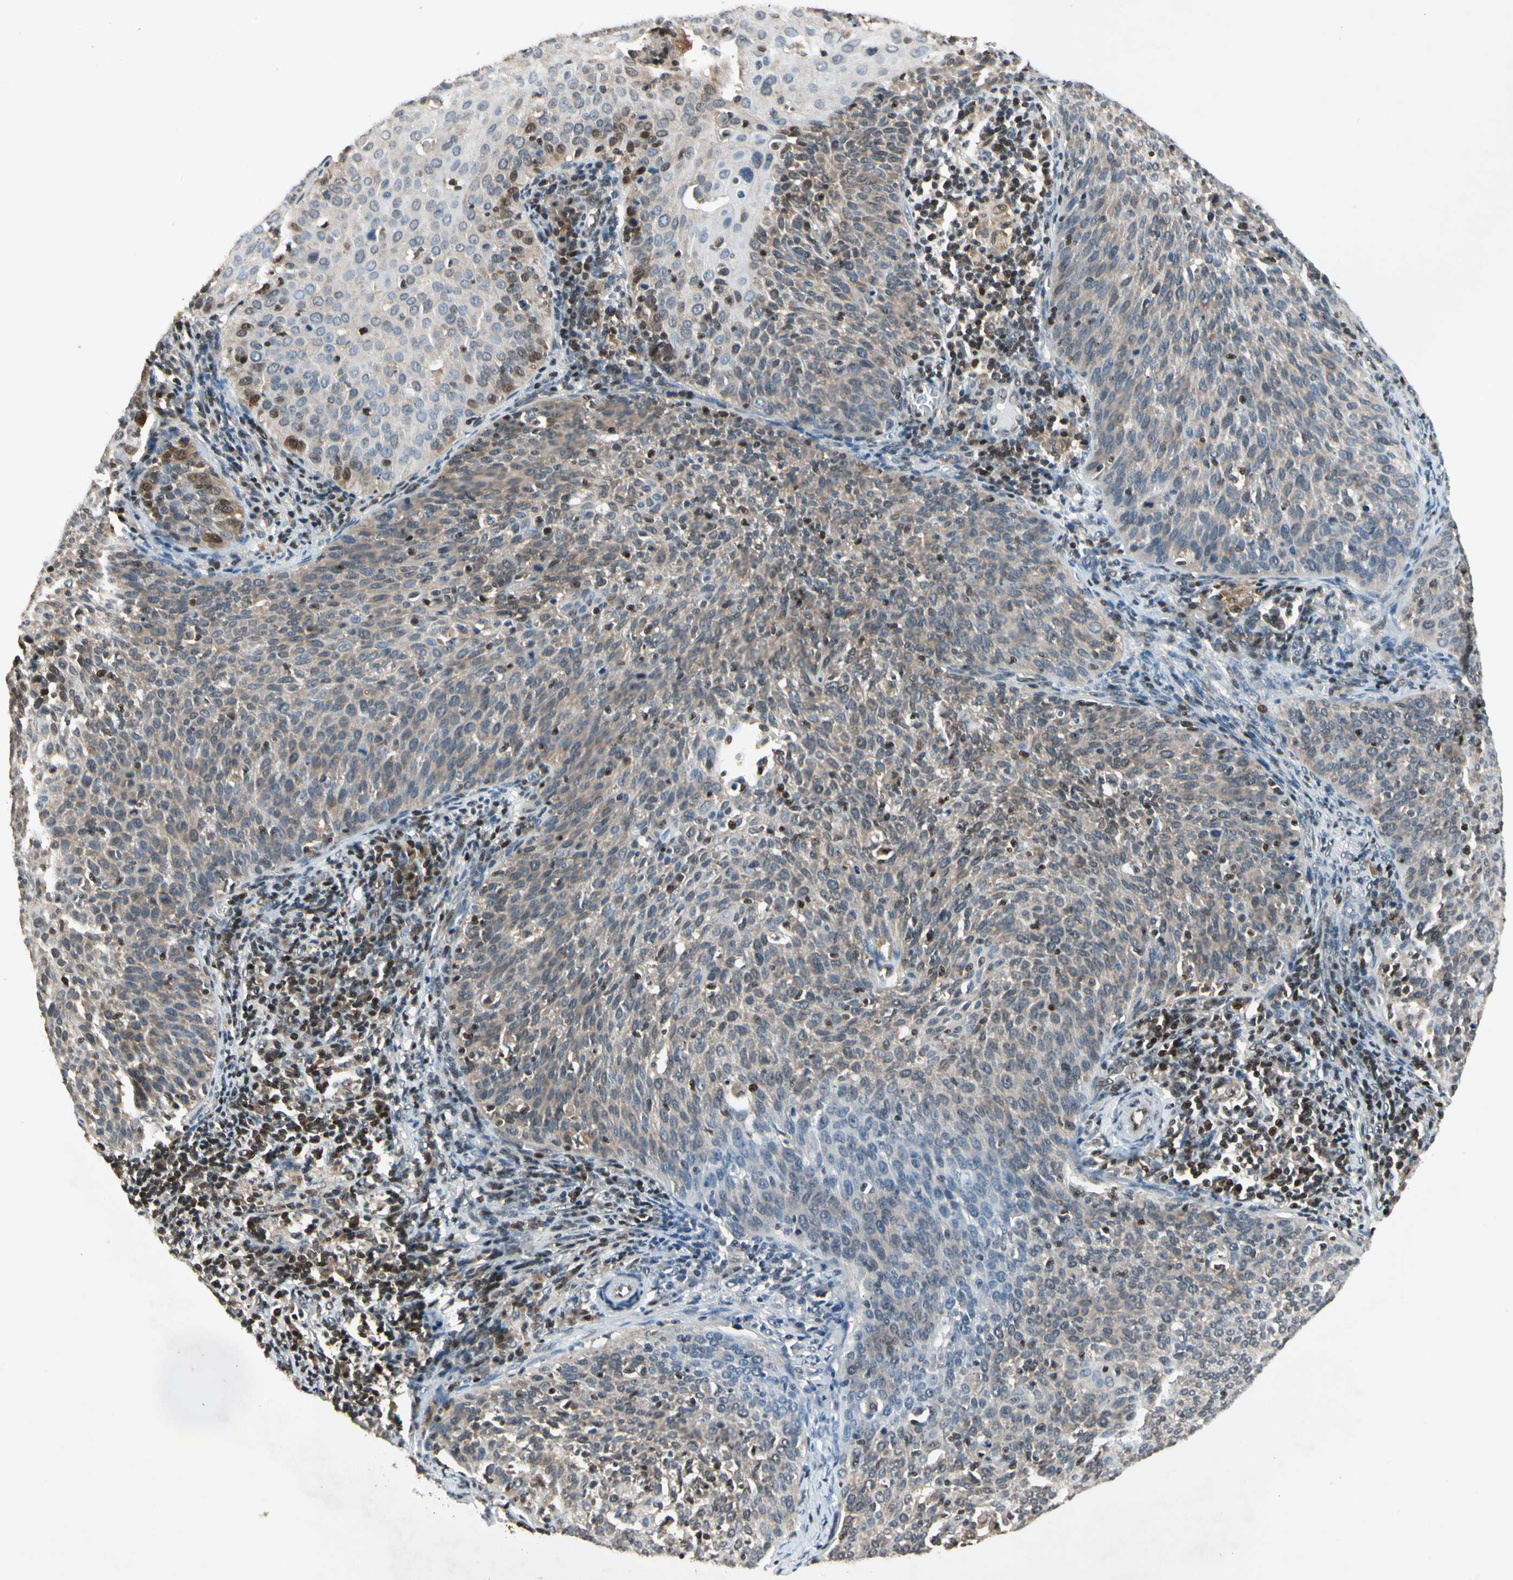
{"staining": {"intensity": "weak", "quantity": ">75%", "location": "cytoplasmic/membranous"}, "tissue": "cervical cancer", "cell_type": "Tumor cells", "image_type": "cancer", "snomed": [{"axis": "morphology", "description": "Squamous cell carcinoma, NOS"}, {"axis": "topography", "description": "Cervix"}], "caption": "Brown immunohistochemical staining in squamous cell carcinoma (cervical) exhibits weak cytoplasmic/membranous staining in about >75% of tumor cells.", "gene": "GSR", "patient": {"sex": "female", "age": 38}}